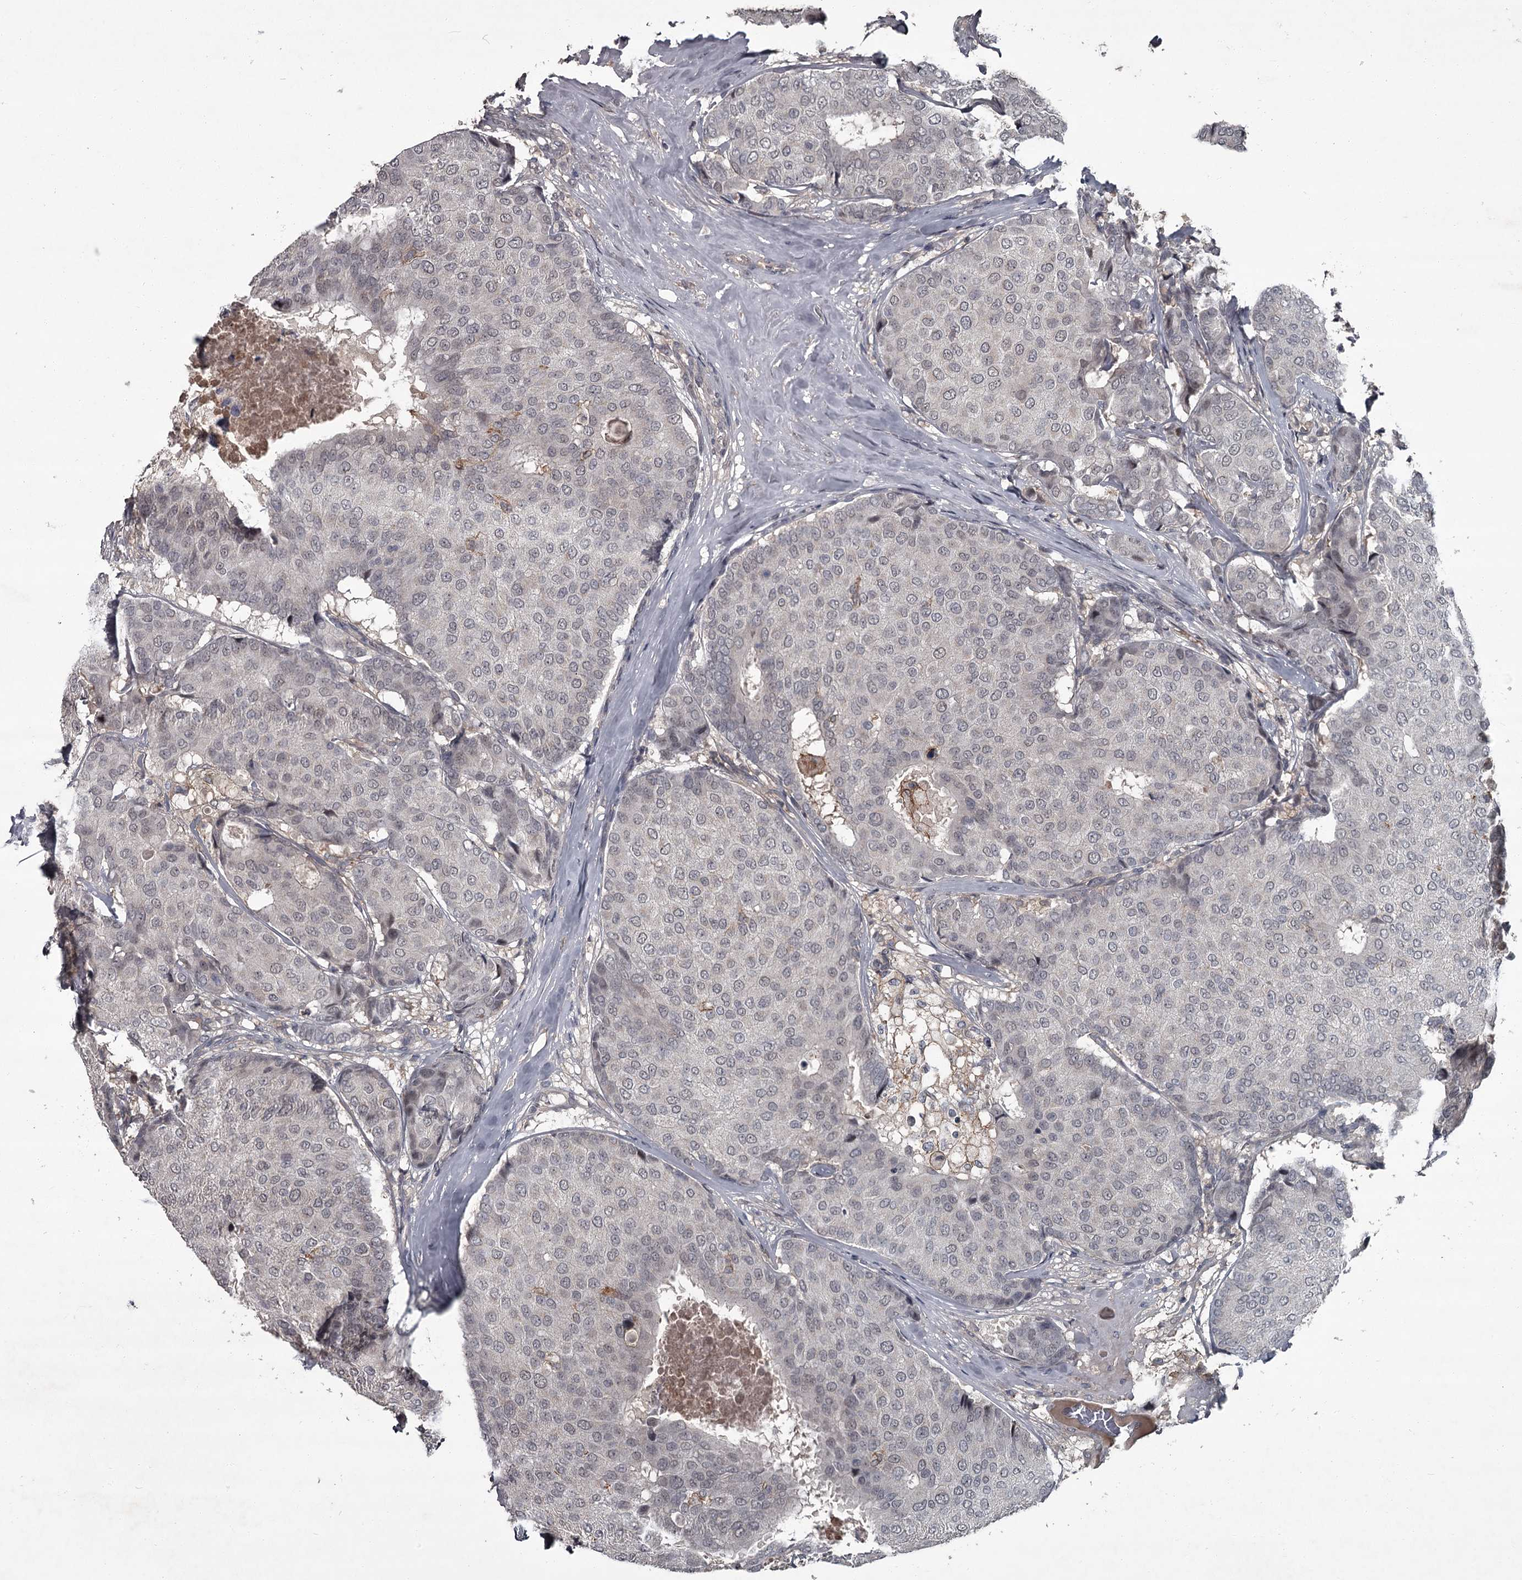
{"staining": {"intensity": "negative", "quantity": "none", "location": "none"}, "tissue": "breast cancer", "cell_type": "Tumor cells", "image_type": "cancer", "snomed": [{"axis": "morphology", "description": "Duct carcinoma"}, {"axis": "topography", "description": "Breast"}], "caption": "IHC image of neoplastic tissue: breast infiltrating ductal carcinoma stained with DAB (3,3'-diaminobenzidine) shows no significant protein staining in tumor cells. Nuclei are stained in blue.", "gene": "FLVCR2", "patient": {"sex": "female", "age": 75}}